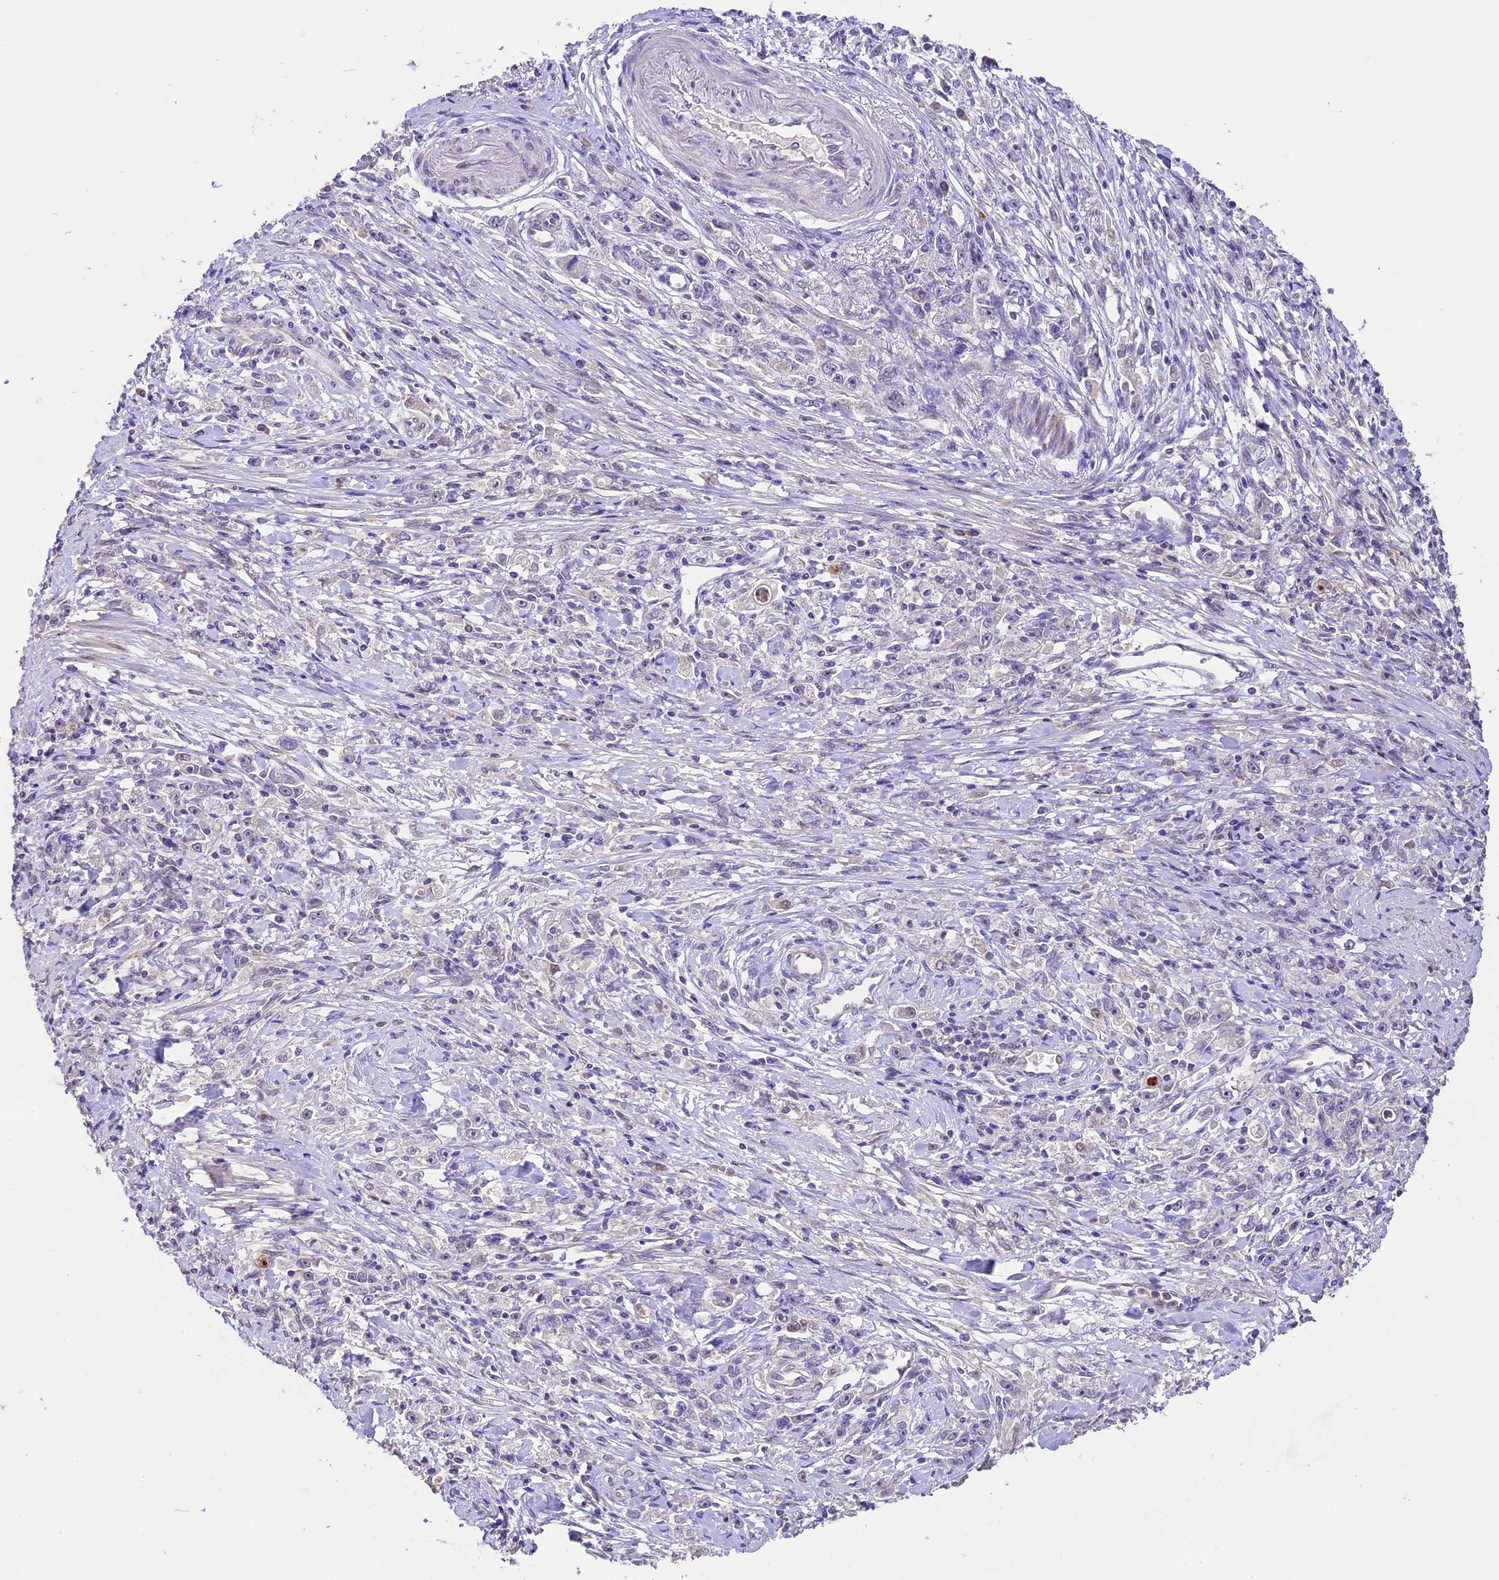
{"staining": {"intensity": "negative", "quantity": "none", "location": "none"}, "tissue": "stomach cancer", "cell_type": "Tumor cells", "image_type": "cancer", "snomed": [{"axis": "morphology", "description": "Adenocarcinoma, NOS"}, {"axis": "topography", "description": "Stomach"}], "caption": "A micrograph of stomach cancer stained for a protein exhibits no brown staining in tumor cells.", "gene": "DGKH", "patient": {"sex": "female", "age": 59}}